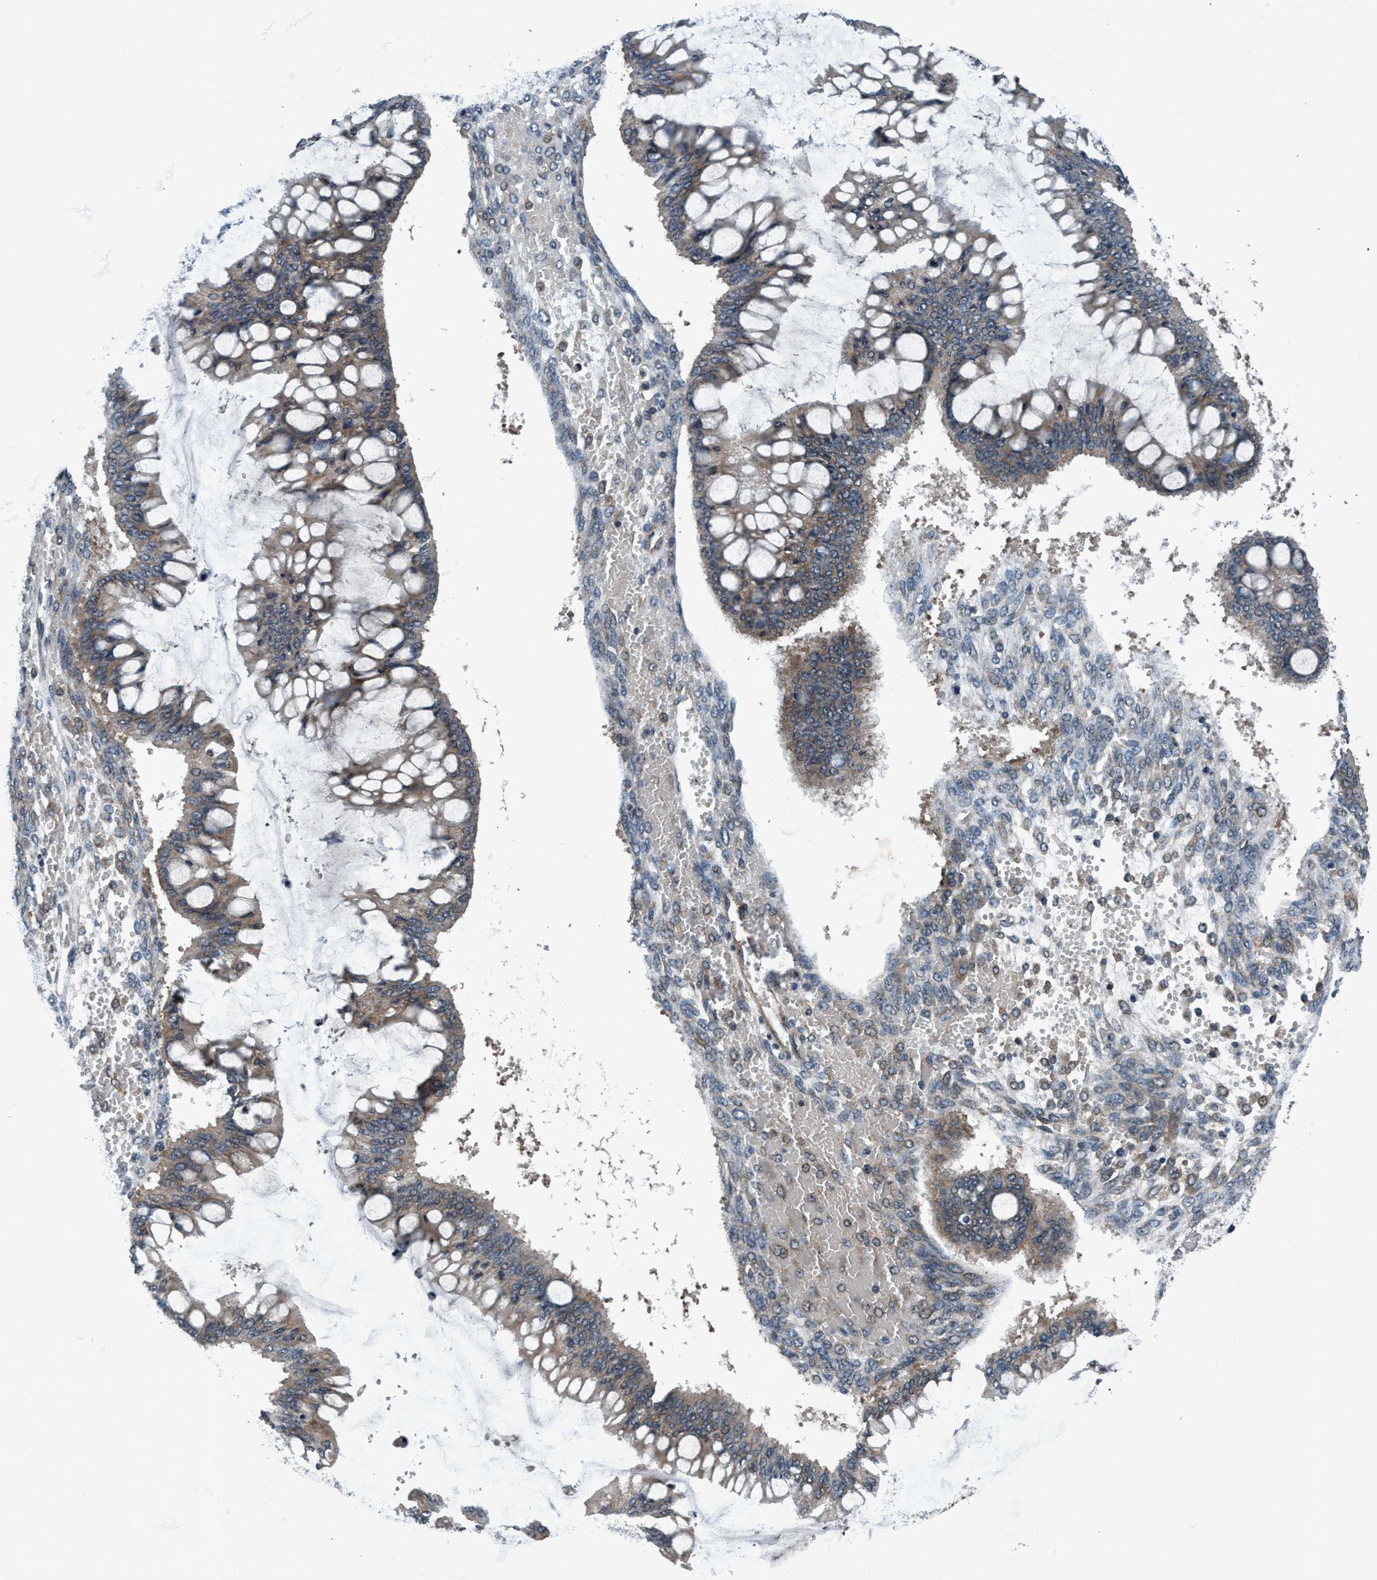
{"staining": {"intensity": "weak", "quantity": ">75%", "location": "cytoplasmic/membranous"}, "tissue": "ovarian cancer", "cell_type": "Tumor cells", "image_type": "cancer", "snomed": [{"axis": "morphology", "description": "Cystadenocarcinoma, mucinous, NOS"}, {"axis": "topography", "description": "Ovary"}], "caption": "About >75% of tumor cells in human mucinous cystadenocarcinoma (ovarian) show weak cytoplasmic/membranous protein staining as visualized by brown immunohistochemical staining.", "gene": "AKT1S1", "patient": {"sex": "female", "age": 73}}